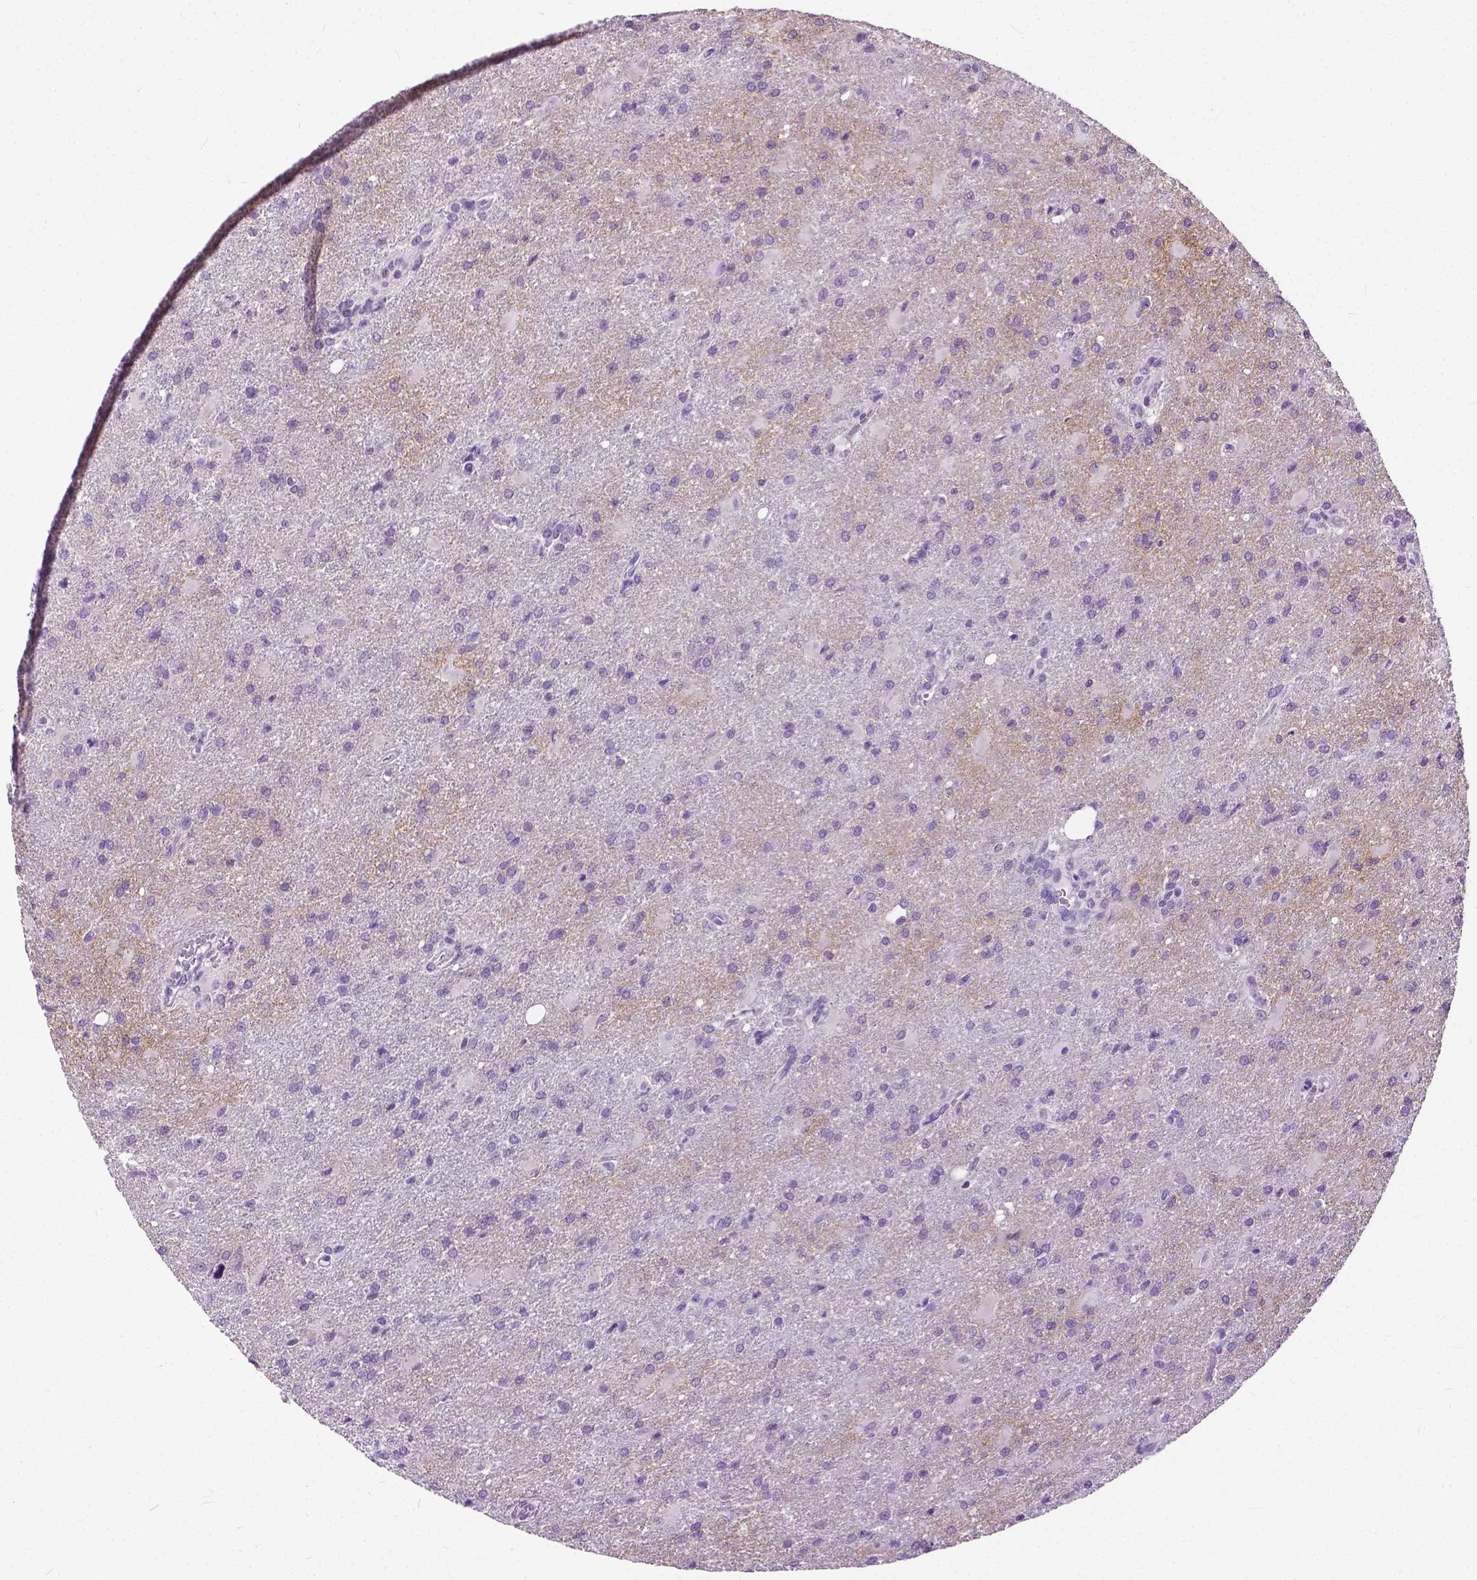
{"staining": {"intensity": "negative", "quantity": "none", "location": "none"}, "tissue": "glioma", "cell_type": "Tumor cells", "image_type": "cancer", "snomed": [{"axis": "morphology", "description": "Glioma, malignant, High grade"}, {"axis": "topography", "description": "Brain"}], "caption": "A photomicrograph of malignant high-grade glioma stained for a protein demonstrates no brown staining in tumor cells. Brightfield microscopy of immunohistochemistry stained with DAB (brown) and hematoxylin (blue), captured at high magnification.", "gene": "GPR37L1", "patient": {"sex": "male", "age": 68}}